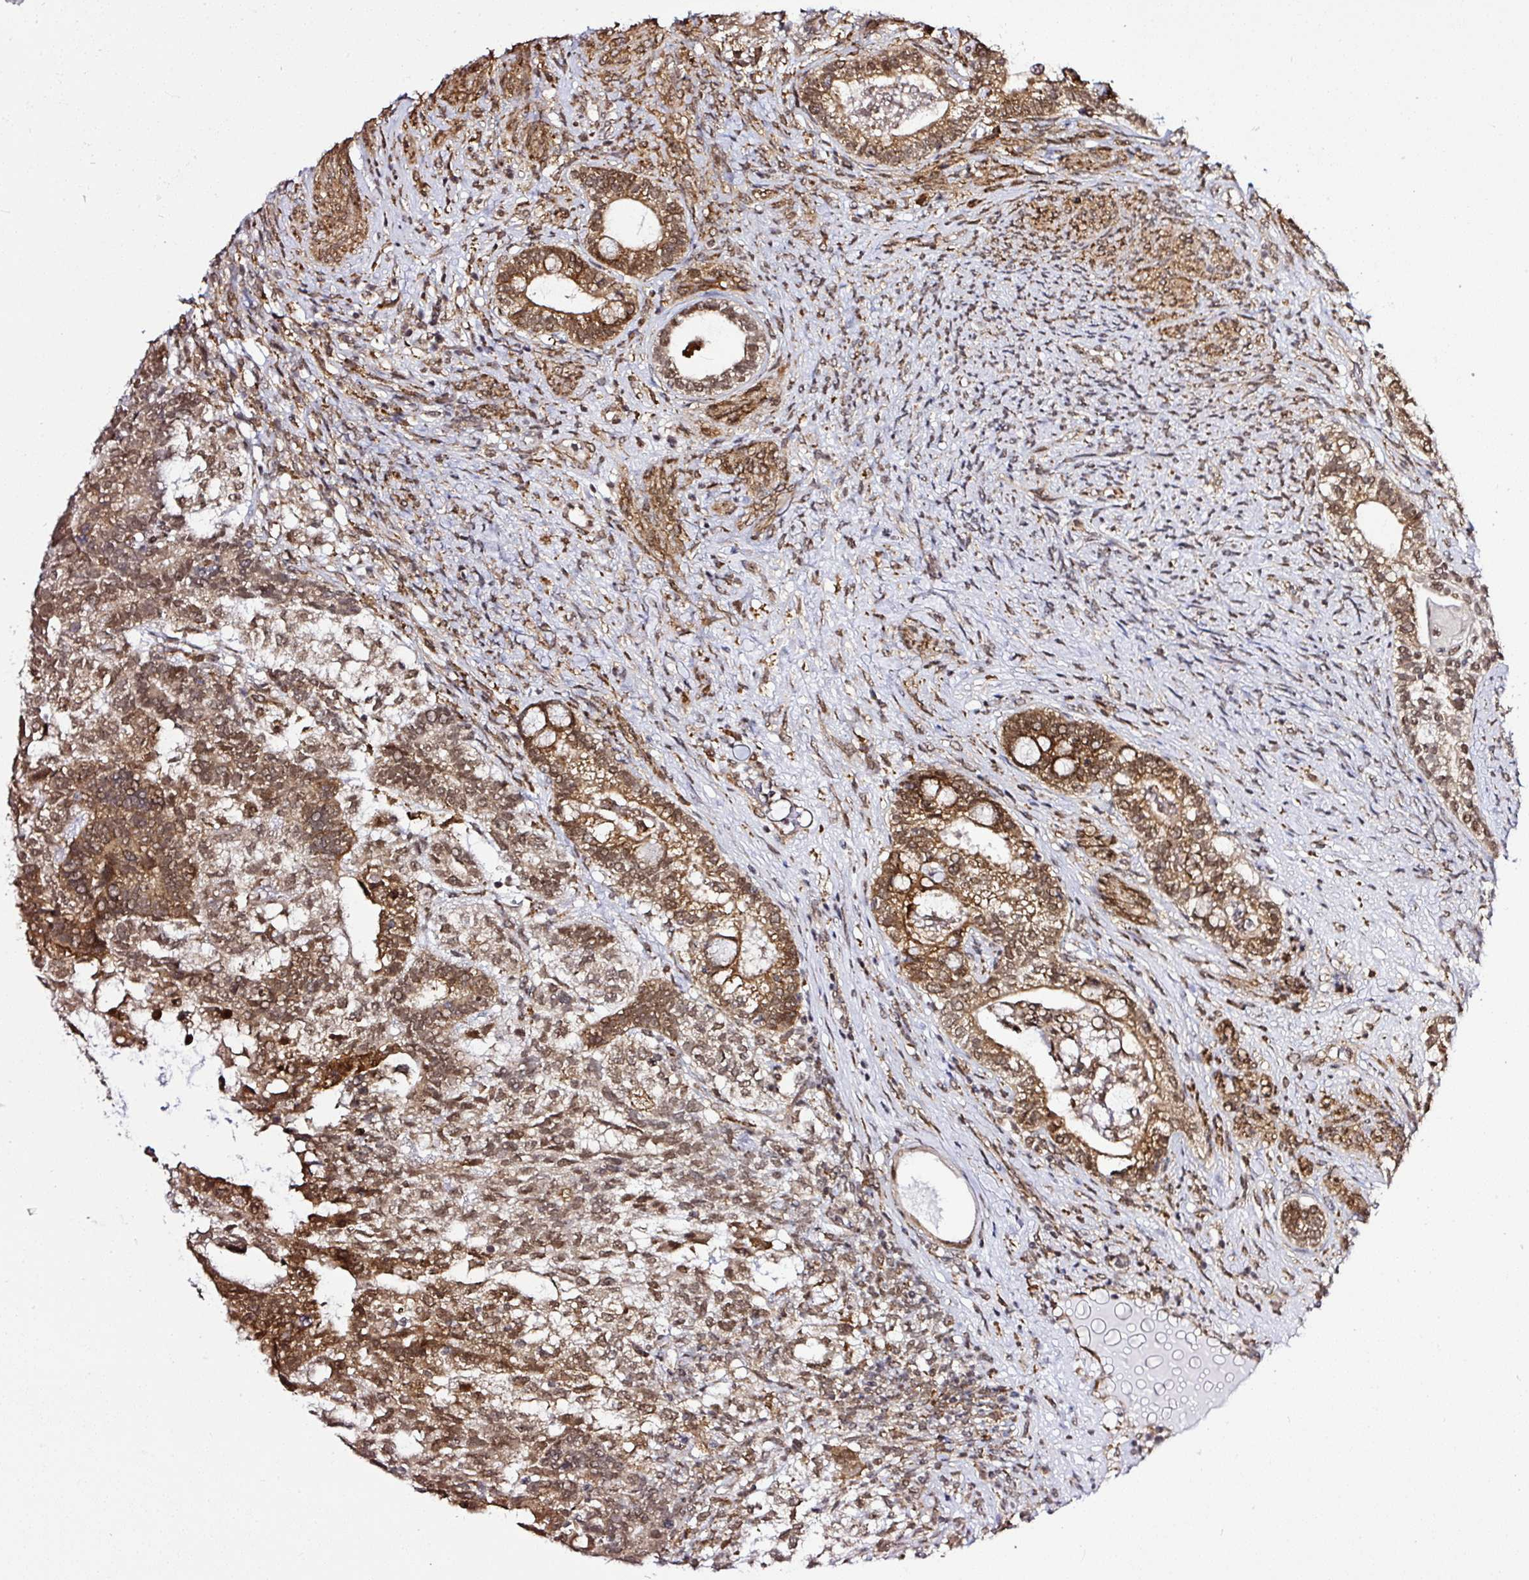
{"staining": {"intensity": "moderate", "quantity": ">75%", "location": "cytoplasmic/membranous,nuclear"}, "tissue": "testis cancer", "cell_type": "Tumor cells", "image_type": "cancer", "snomed": [{"axis": "morphology", "description": "Seminoma, NOS"}, {"axis": "morphology", "description": "Carcinoma, Embryonal, NOS"}, {"axis": "topography", "description": "Testis"}], "caption": "Protein expression analysis of testis cancer (seminoma) shows moderate cytoplasmic/membranous and nuclear expression in approximately >75% of tumor cells.", "gene": "FAM153A", "patient": {"sex": "male", "age": 41}}